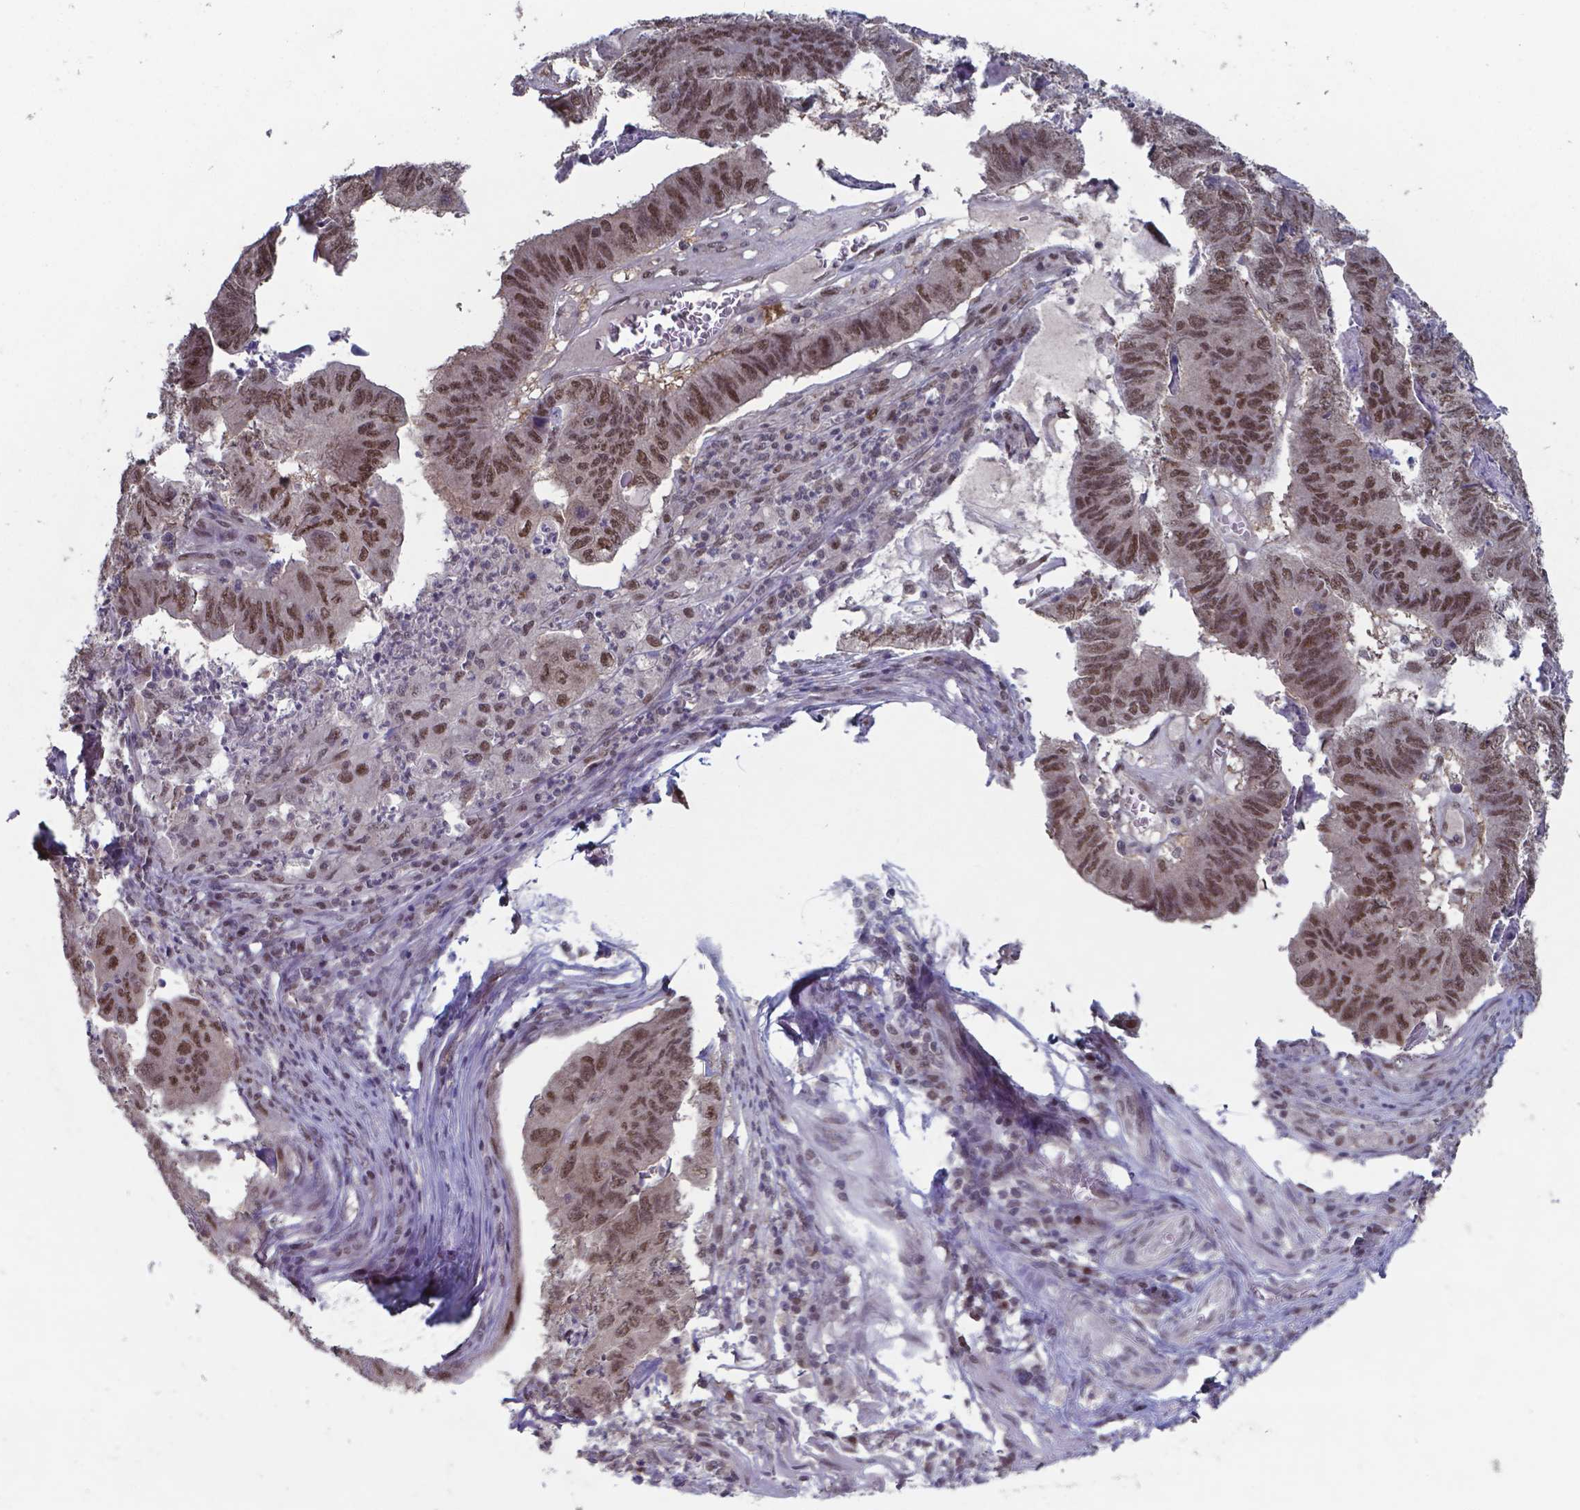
{"staining": {"intensity": "moderate", "quantity": ">75%", "location": "nuclear"}, "tissue": "stomach cancer", "cell_type": "Tumor cells", "image_type": "cancer", "snomed": [{"axis": "morphology", "description": "Adenocarcinoma, NOS"}, {"axis": "topography", "description": "Stomach, lower"}], "caption": "DAB immunohistochemical staining of human stomach cancer (adenocarcinoma) exhibits moderate nuclear protein expression in approximately >75% of tumor cells. The staining was performed using DAB (3,3'-diaminobenzidine), with brown indicating positive protein expression. Nuclei are stained blue with hematoxylin.", "gene": "UBA1", "patient": {"sex": "male", "age": 77}}